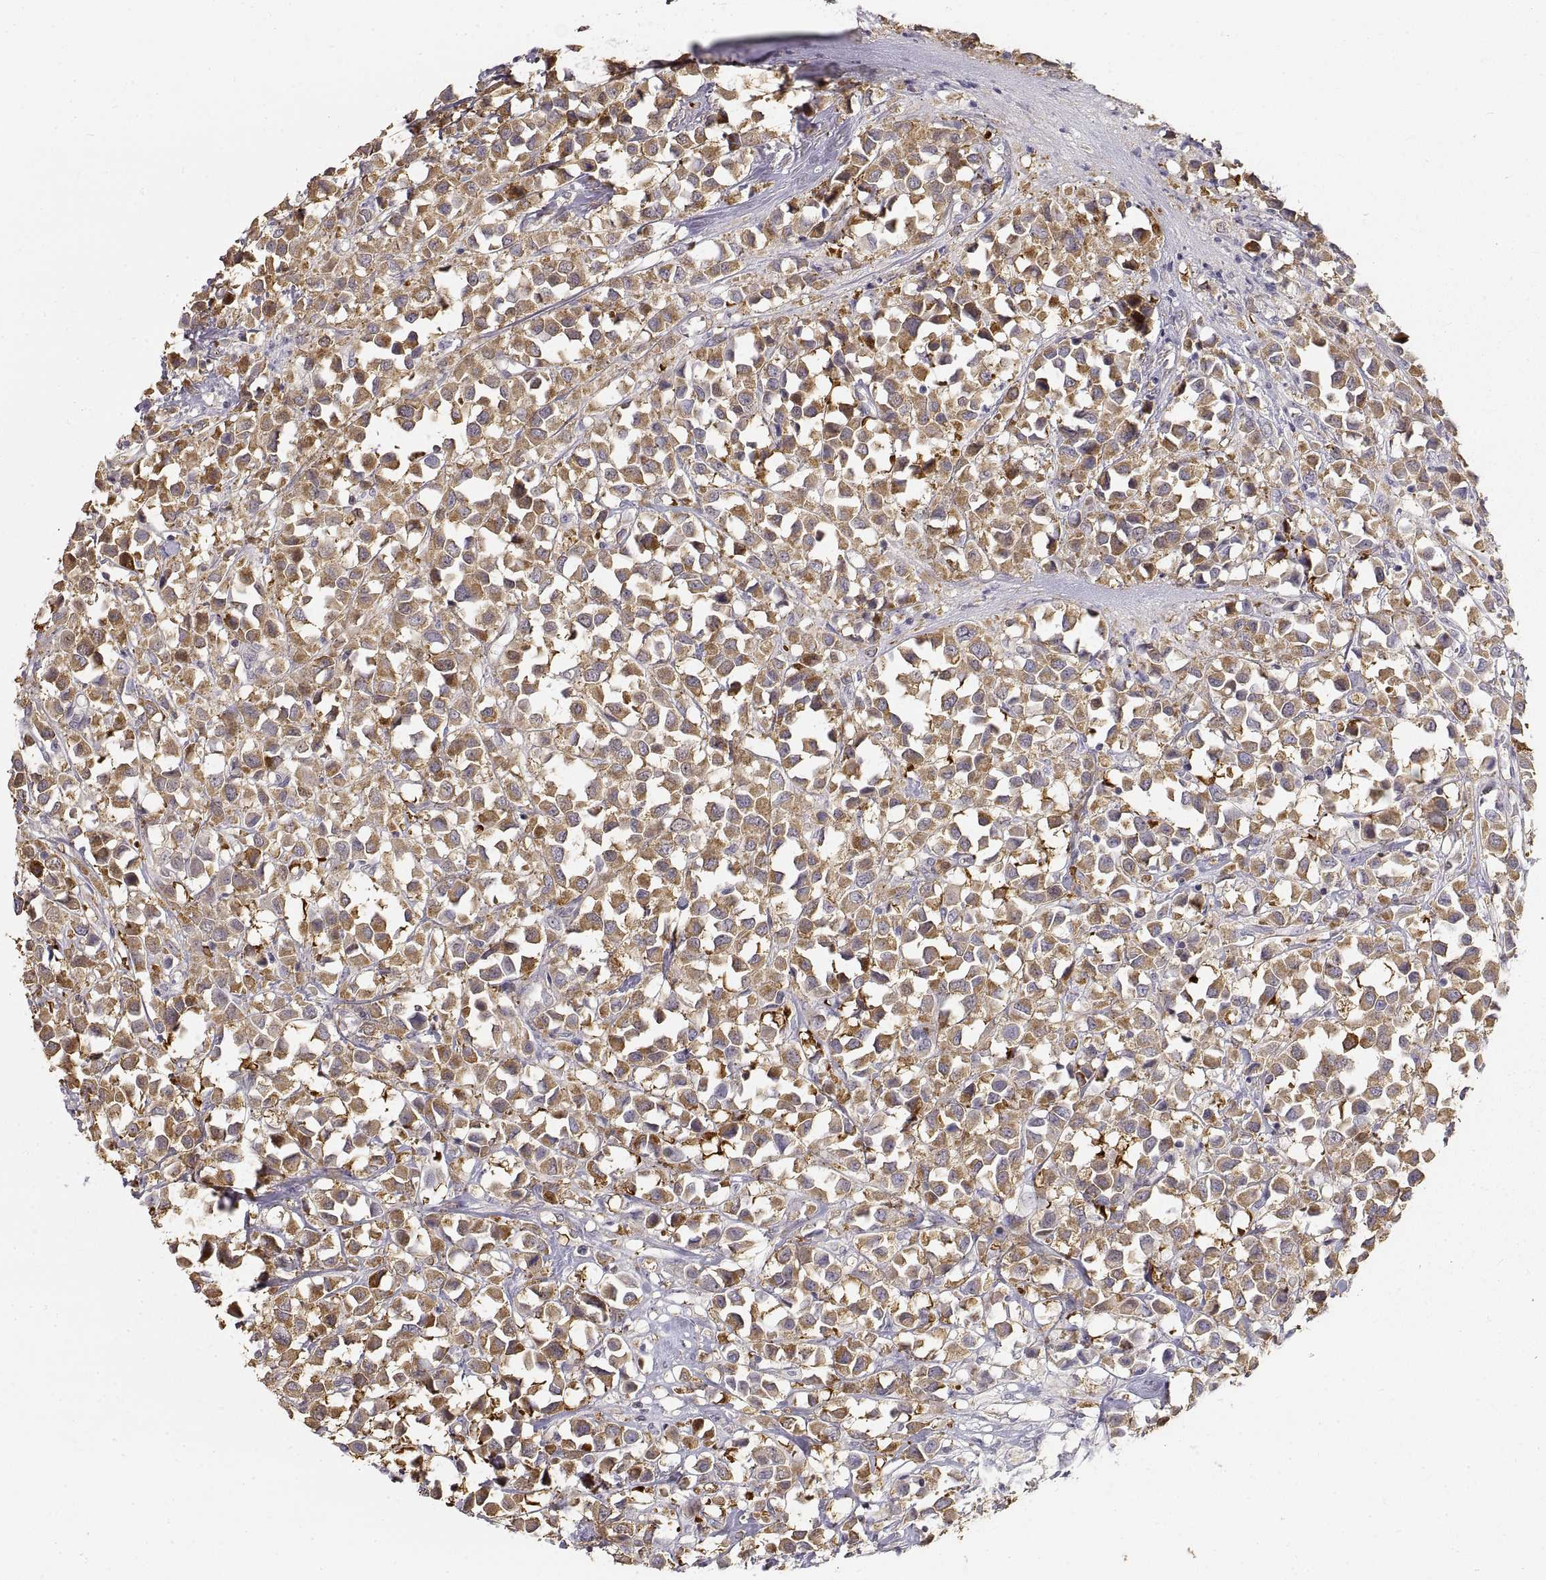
{"staining": {"intensity": "moderate", "quantity": ">75%", "location": "cytoplasmic/membranous"}, "tissue": "breast cancer", "cell_type": "Tumor cells", "image_type": "cancer", "snomed": [{"axis": "morphology", "description": "Duct carcinoma"}, {"axis": "topography", "description": "Breast"}], "caption": "Human invasive ductal carcinoma (breast) stained with a protein marker demonstrates moderate staining in tumor cells.", "gene": "HSP90AB1", "patient": {"sex": "female", "age": 61}}